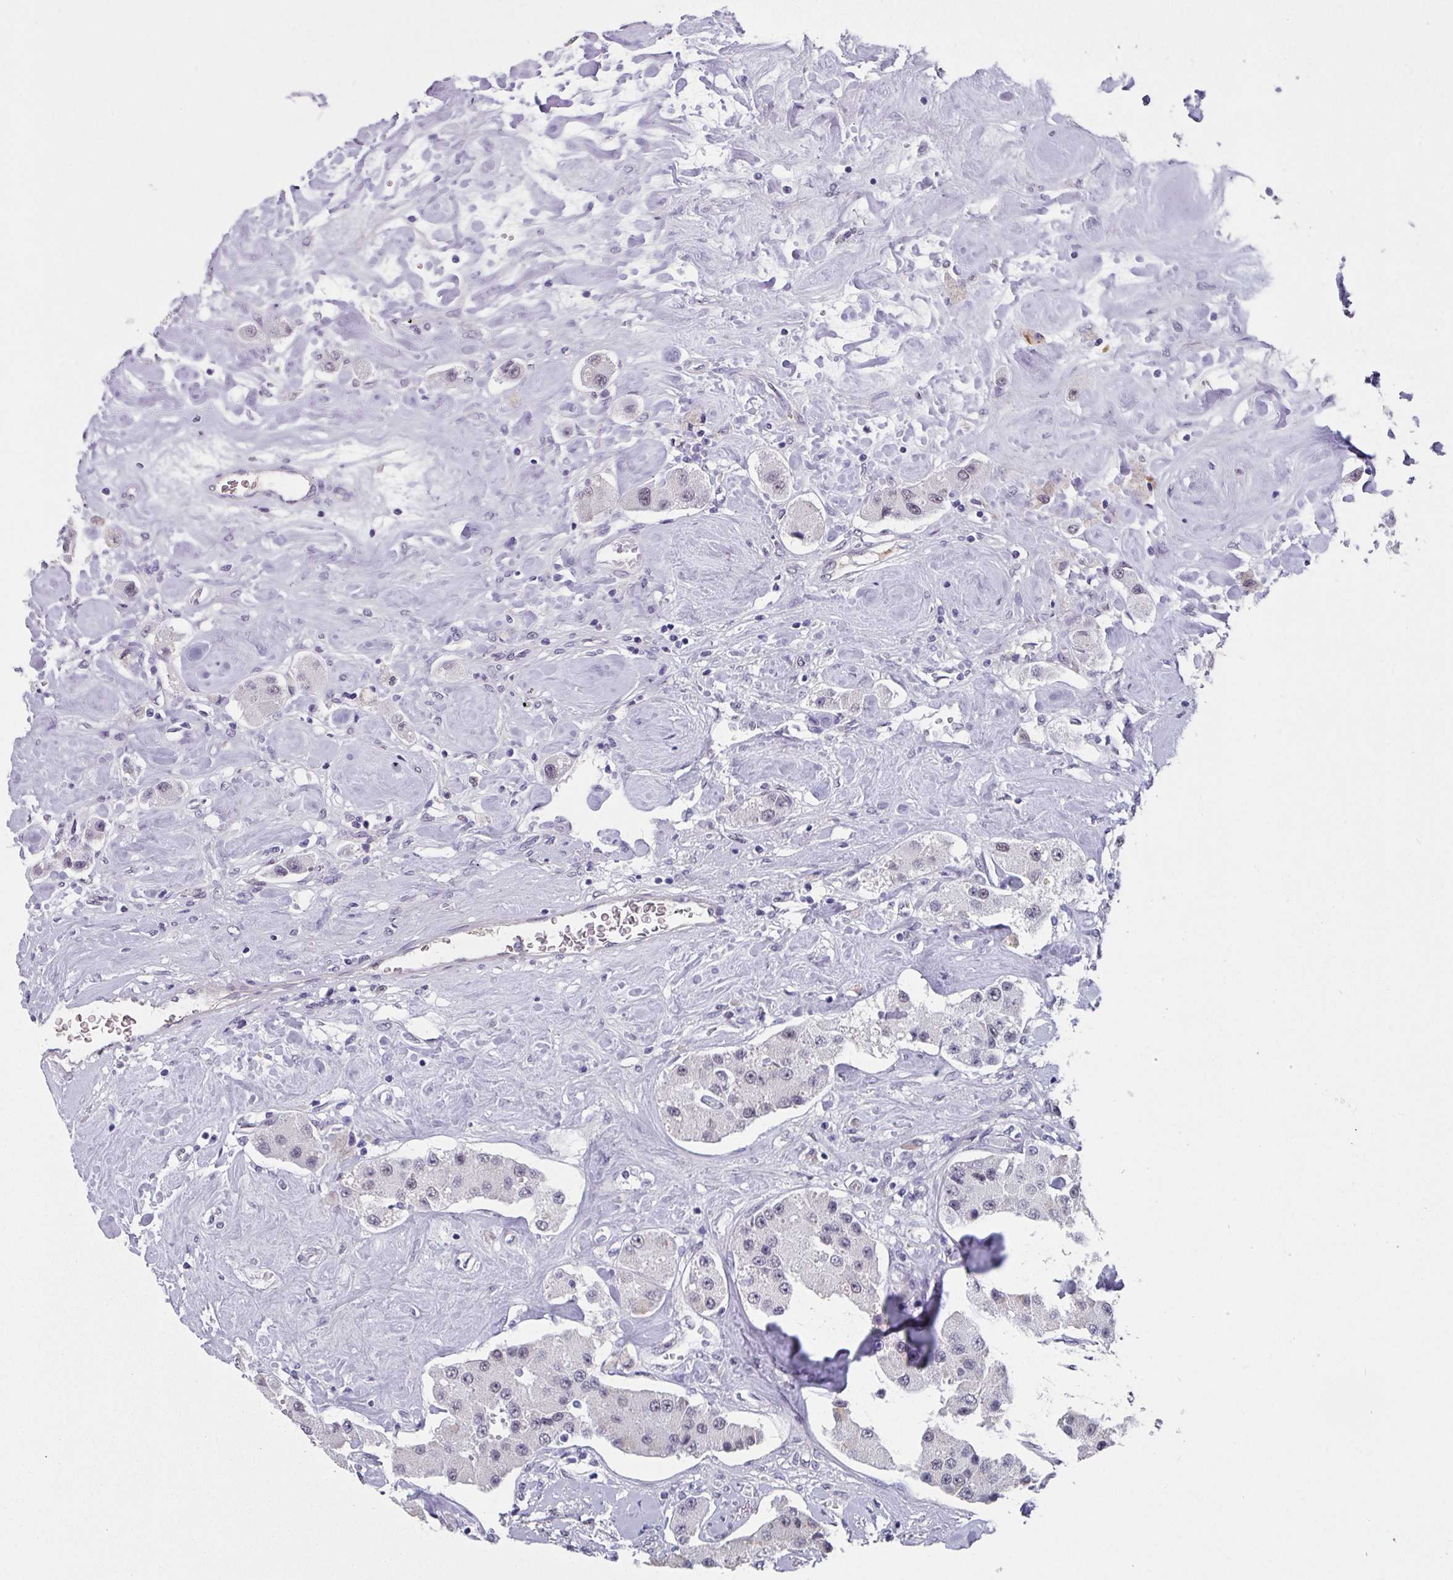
{"staining": {"intensity": "negative", "quantity": "none", "location": "none"}, "tissue": "carcinoid", "cell_type": "Tumor cells", "image_type": "cancer", "snomed": [{"axis": "morphology", "description": "Carcinoid, malignant, NOS"}, {"axis": "topography", "description": "Pancreas"}], "caption": "An IHC image of carcinoid is shown. There is no staining in tumor cells of carcinoid. The staining is performed using DAB (3,3'-diaminobenzidine) brown chromogen with nuclei counter-stained in using hematoxylin.", "gene": "C1QB", "patient": {"sex": "male", "age": 41}}